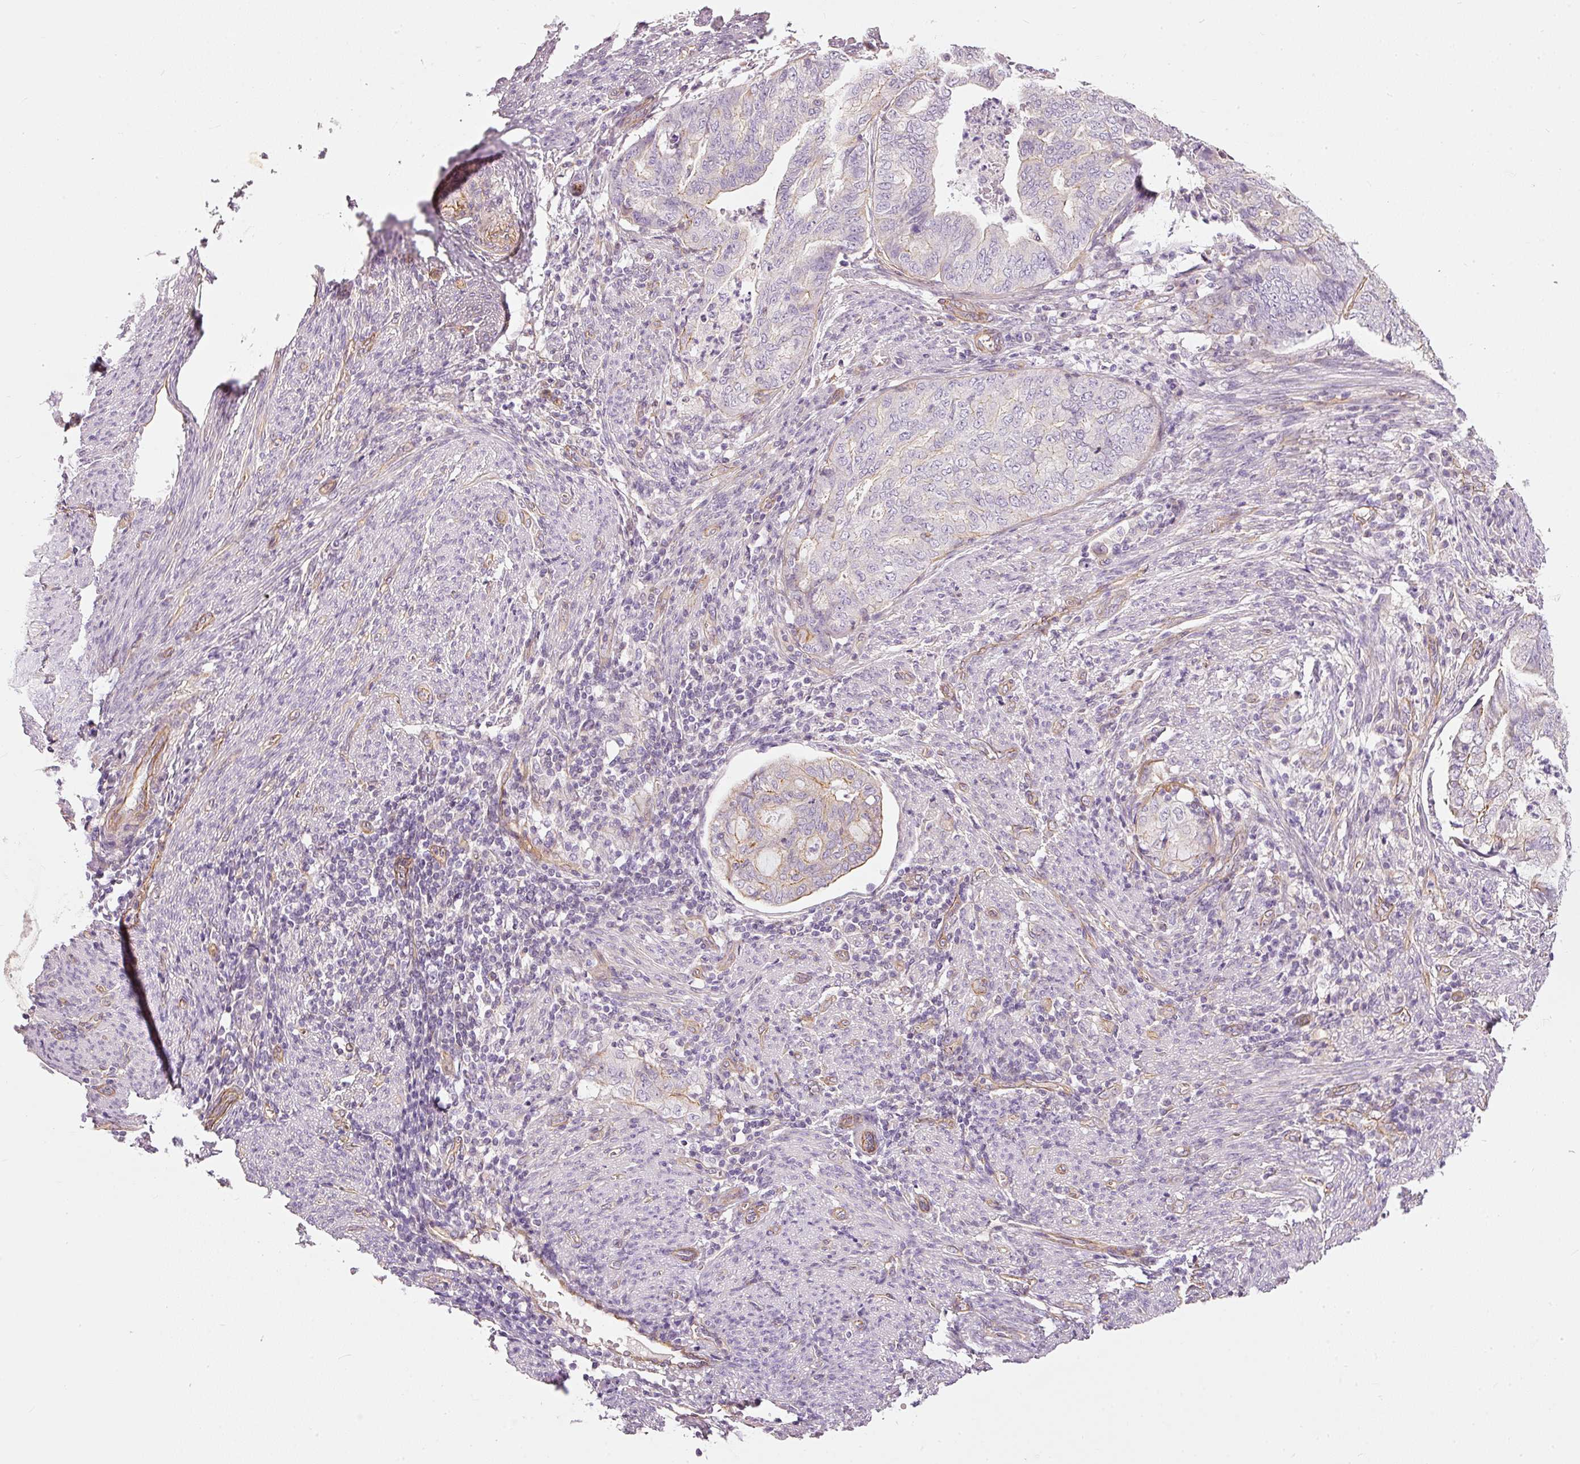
{"staining": {"intensity": "weak", "quantity": "<25%", "location": "cytoplasmic/membranous"}, "tissue": "endometrial cancer", "cell_type": "Tumor cells", "image_type": "cancer", "snomed": [{"axis": "morphology", "description": "Adenocarcinoma, NOS"}, {"axis": "topography", "description": "Endometrium"}], "caption": "Endometrial cancer stained for a protein using IHC demonstrates no staining tumor cells.", "gene": "OSR2", "patient": {"sex": "female", "age": 79}}